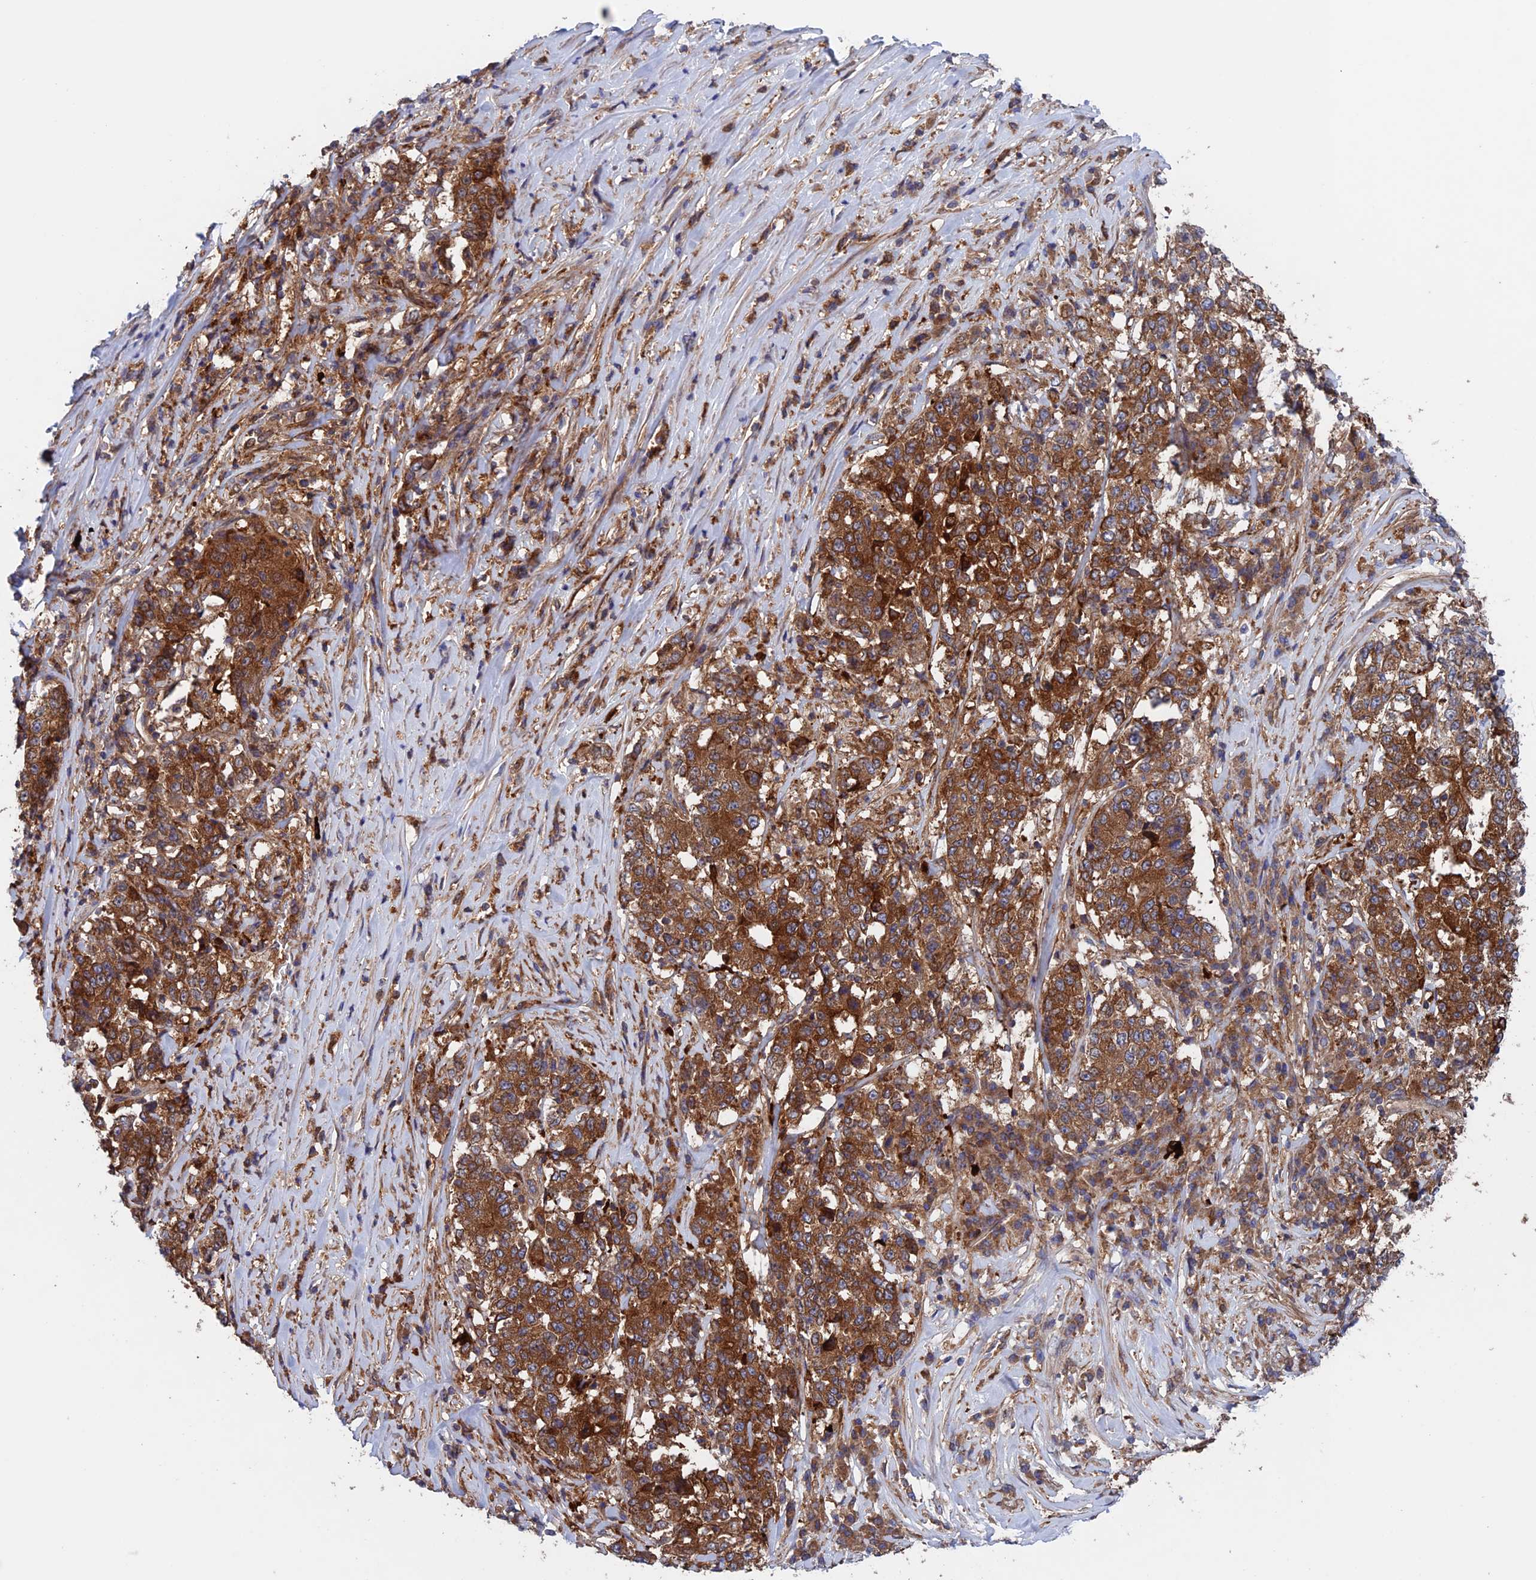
{"staining": {"intensity": "strong", "quantity": ">75%", "location": "cytoplasmic/membranous"}, "tissue": "stomach cancer", "cell_type": "Tumor cells", "image_type": "cancer", "snomed": [{"axis": "morphology", "description": "Adenocarcinoma, NOS"}, {"axis": "topography", "description": "Stomach"}], "caption": "Immunohistochemical staining of human stomach cancer demonstrates high levels of strong cytoplasmic/membranous staining in approximately >75% of tumor cells. The staining was performed using DAB, with brown indicating positive protein expression. Nuclei are stained blue with hematoxylin.", "gene": "NUDT16L1", "patient": {"sex": "male", "age": 59}}